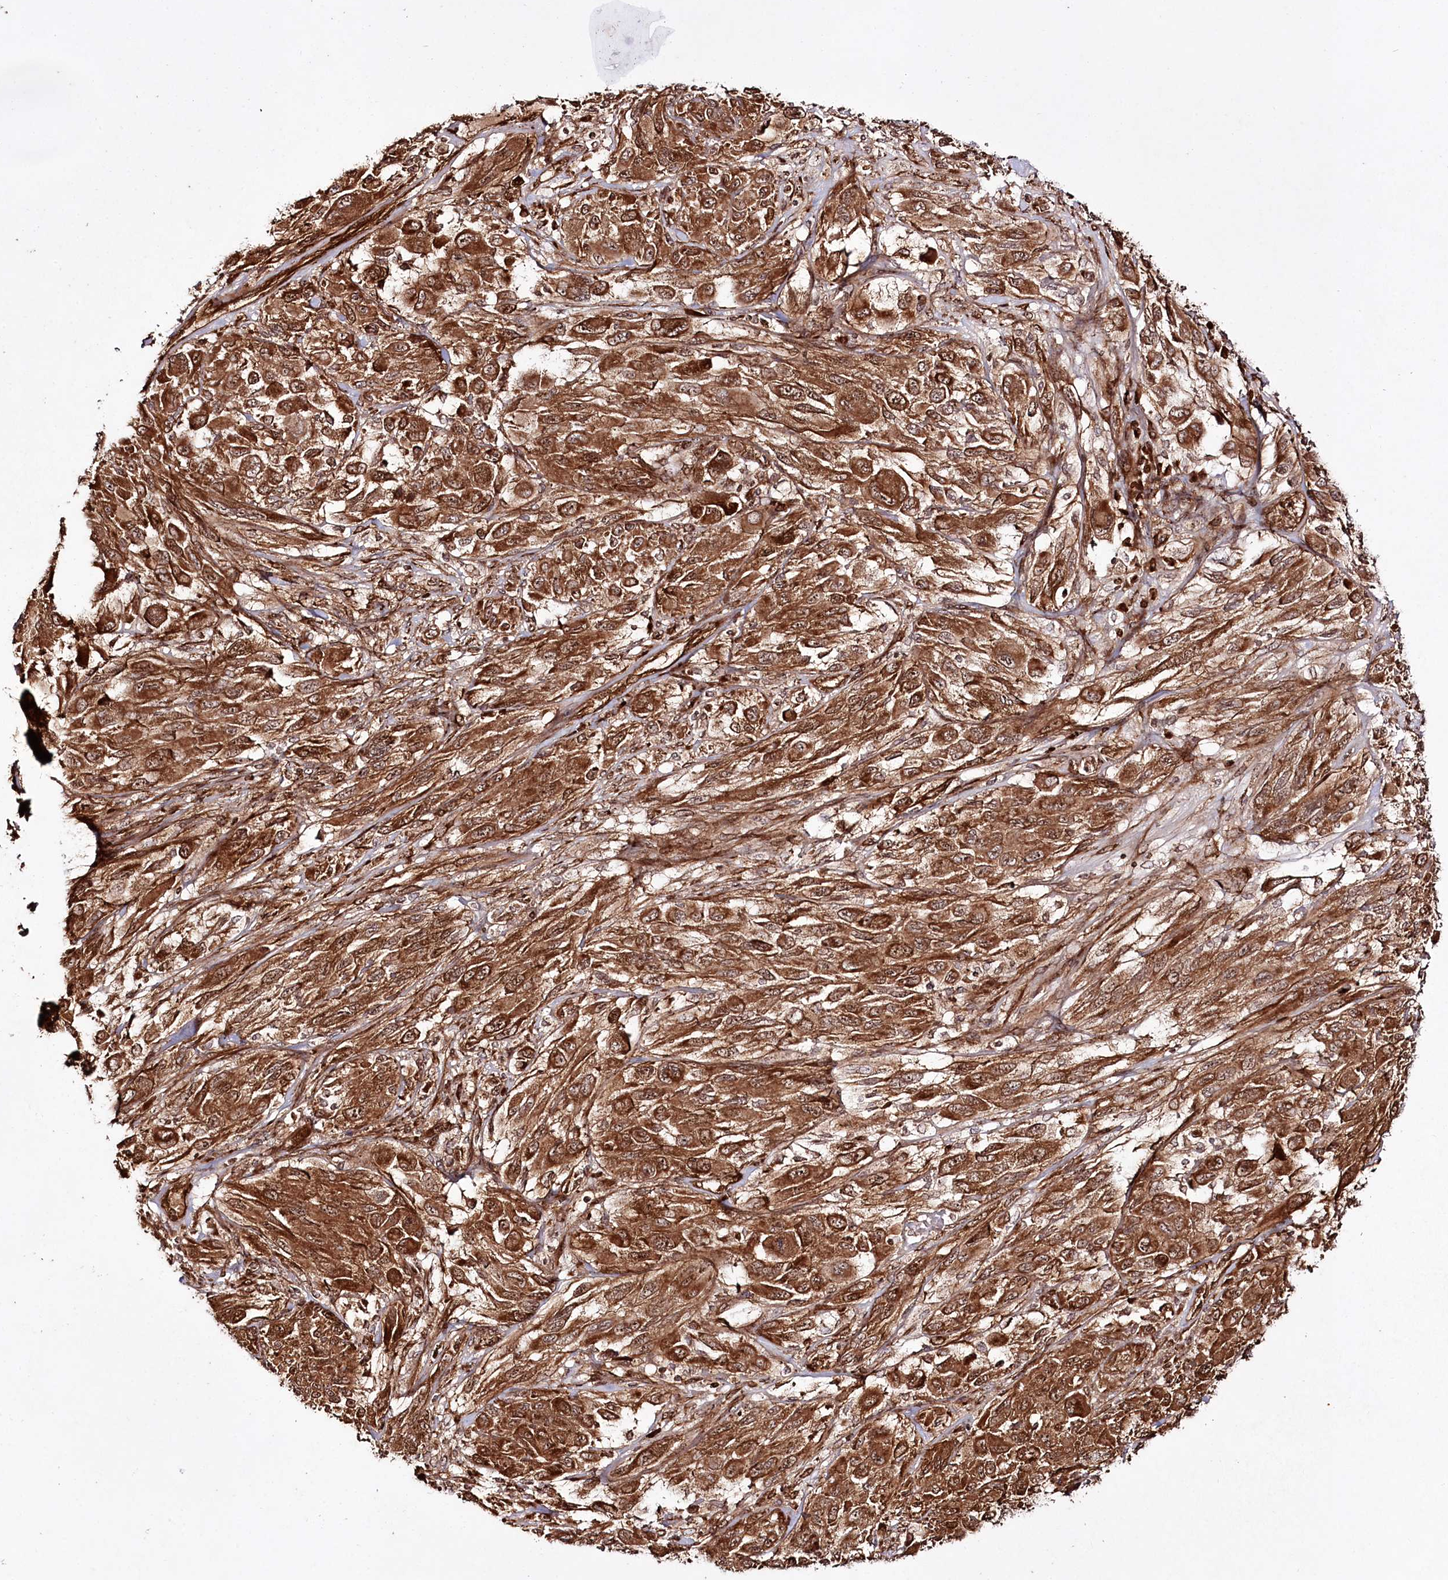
{"staining": {"intensity": "strong", "quantity": ">75%", "location": "cytoplasmic/membranous"}, "tissue": "melanoma", "cell_type": "Tumor cells", "image_type": "cancer", "snomed": [{"axis": "morphology", "description": "Malignant melanoma, NOS"}, {"axis": "topography", "description": "Skin"}], "caption": "Tumor cells display high levels of strong cytoplasmic/membranous positivity in about >75% of cells in human melanoma. (DAB (3,3'-diaminobenzidine) = brown stain, brightfield microscopy at high magnification).", "gene": "REXO2", "patient": {"sex": "female", "age": 91}}